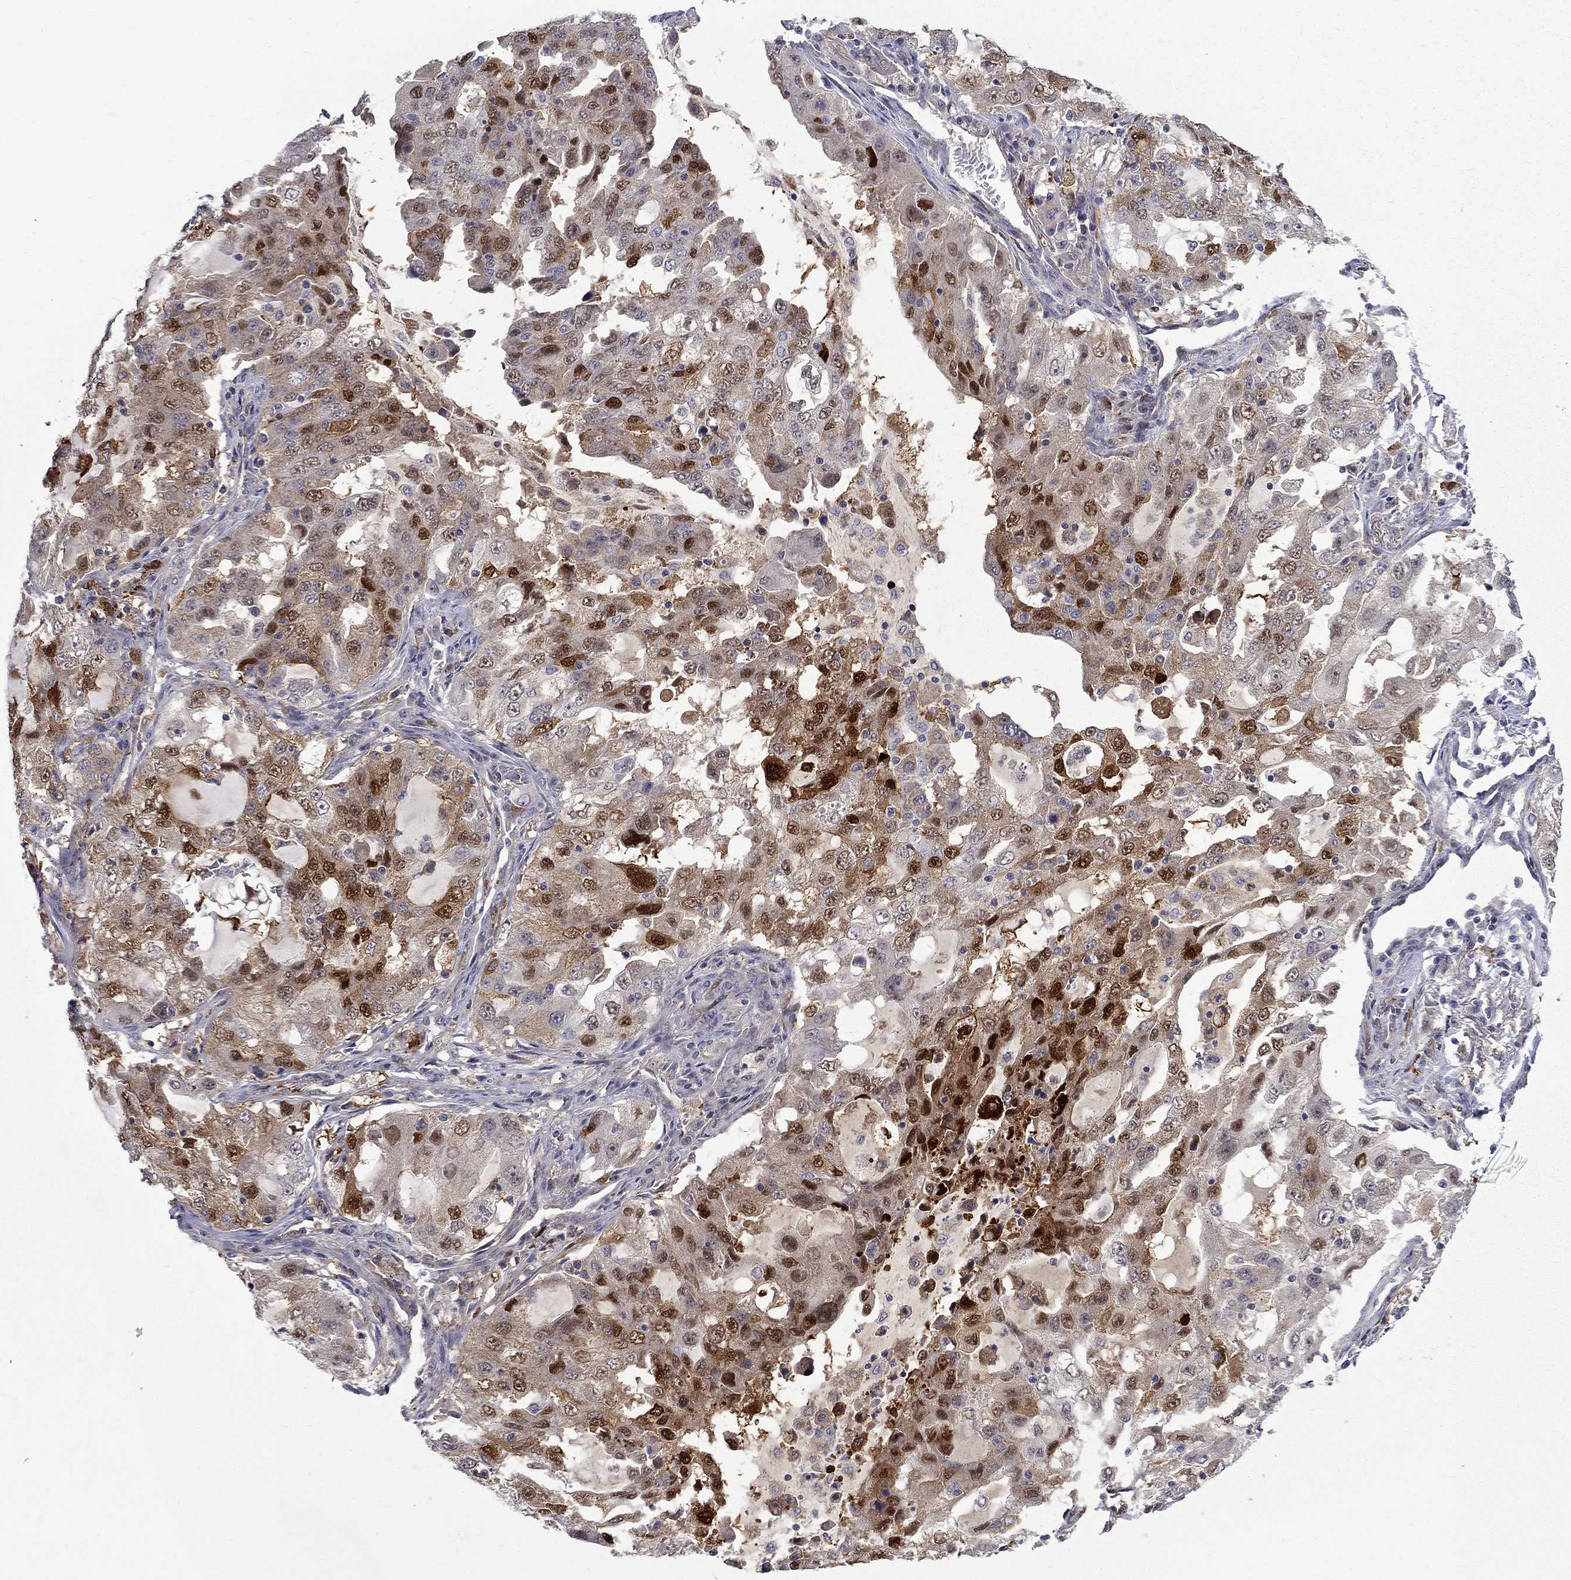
{"staining": {"intensity": "strong", "quantity": "<25%", "location": "cytoplasmic/membranous,nuclear"}, "tissue": "lung cancer", "cell_type": "Tumor cells", "image_type": "cancer", "snomed": [{"axis": "morphology", "description": "Adenocarcinoma, NOS"}, {"axis": "topography", "description": "Lung"}], "caption": "The histopathology image demonstrates staining of lung adenocarcinoma, revealing strong cytoplasmic/membranous and nuclear protein expression (brown color) within tumor cells. Immunohistochemistry (ihc) stains the protein of interest in brown and the nuclei are stained blue.", "gene": "PCBP3", "patient": {"sex": "female", "age": 61}}